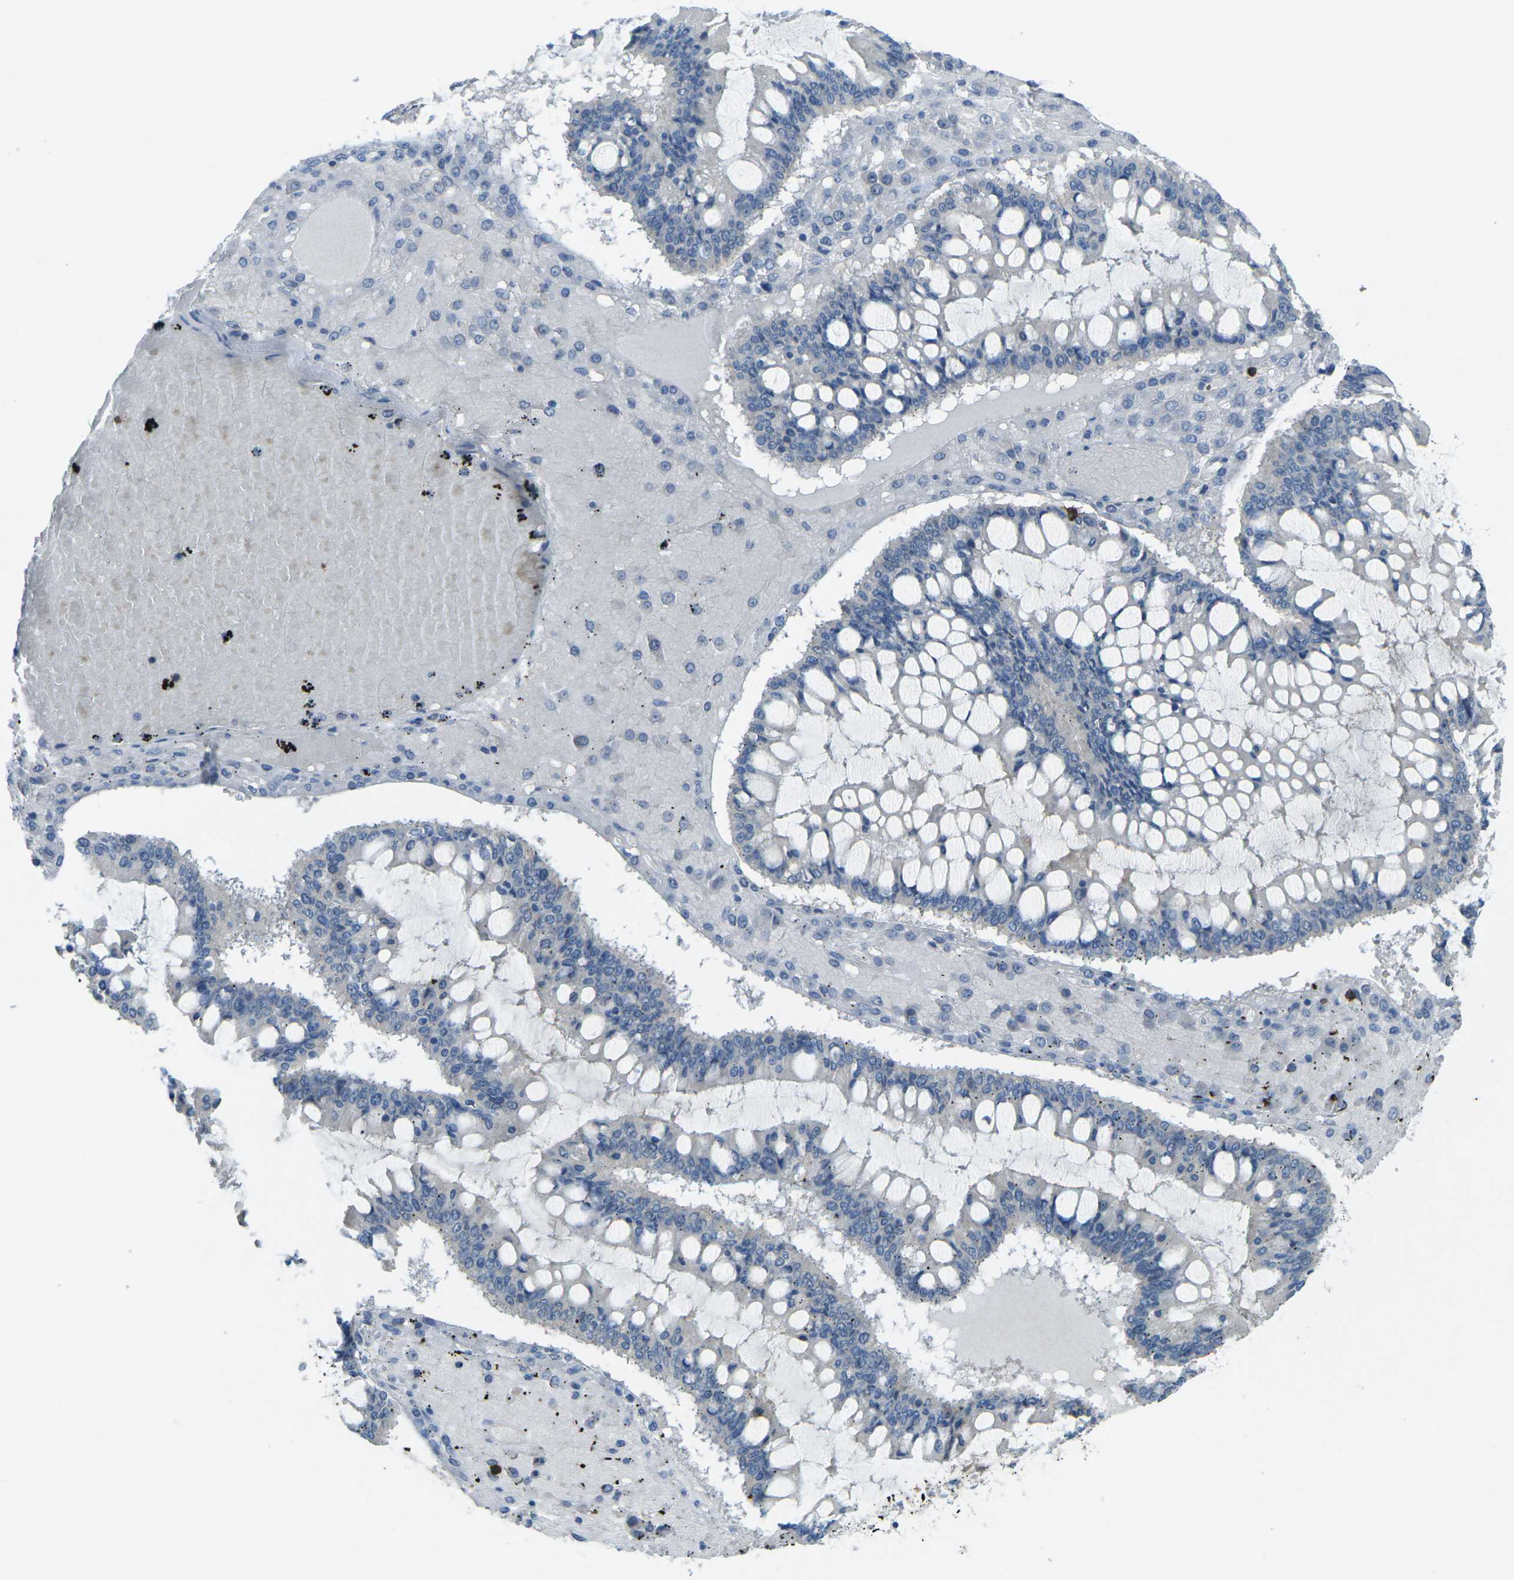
{"staining": {"intensity": "negative", "quantity": "none", "location": "none"}, "tissue": "ovarian cancer", "cell_type": "Tumor cells", "image_type": "cancer", "snomed": [{"axis": "morphology", "description": "Cystadenocarcinoma, mucinous, NOS"}, {"axis": "topography", "description": "Ovary"}], "caption": "There is no significant positivity in tumor cells of ovarian mucinous cystadenocarcinoma. (IHC, brightfield microscopy, high magnification).", "gene": "CD19", "patient": {"sex": "female", "age": 73}}